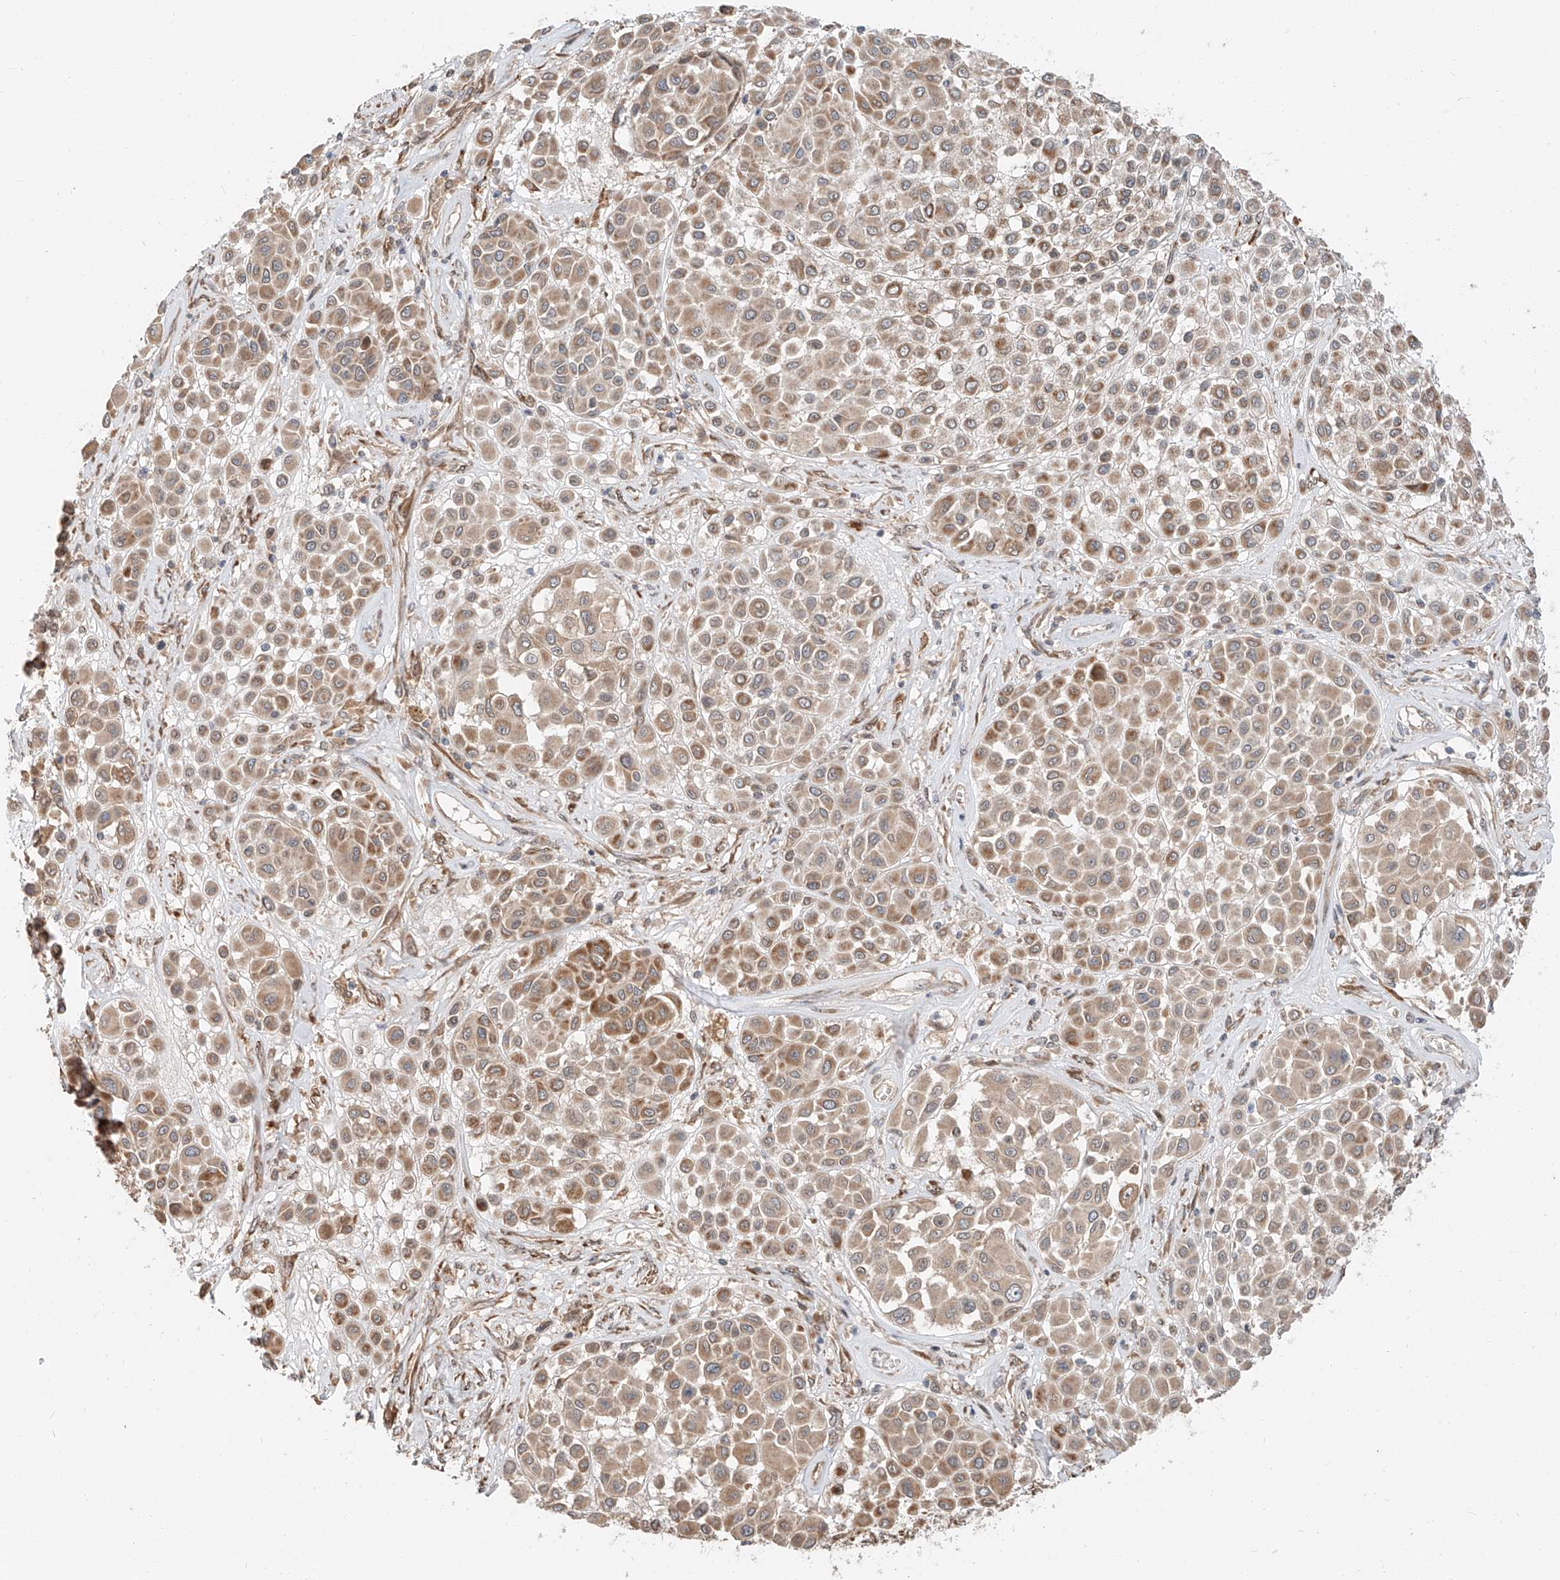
{"staining": {"intensity": "moderate", "quantity": ">75%", "location": "cytoplasmic/membranous"}, "tissue": "melanoma", "cell_type": "Tumor cells", "image_type": "cancer", "snomed": [{"axis": "morphology", "description": "Malignant melanoma, Metastatic site"}, {"axis": "topography", "description": "Soft tissue"}], "caption": "Malignant melanoma (metastatic site) stained with DAB immunohistochemistry (IHC) exhibits medium levels of moderate cytoplasmic/membranous expression in approximately >75% of tumor cells.", "gene": "STX19", "patient": {"sex": "male", "age": 41}}